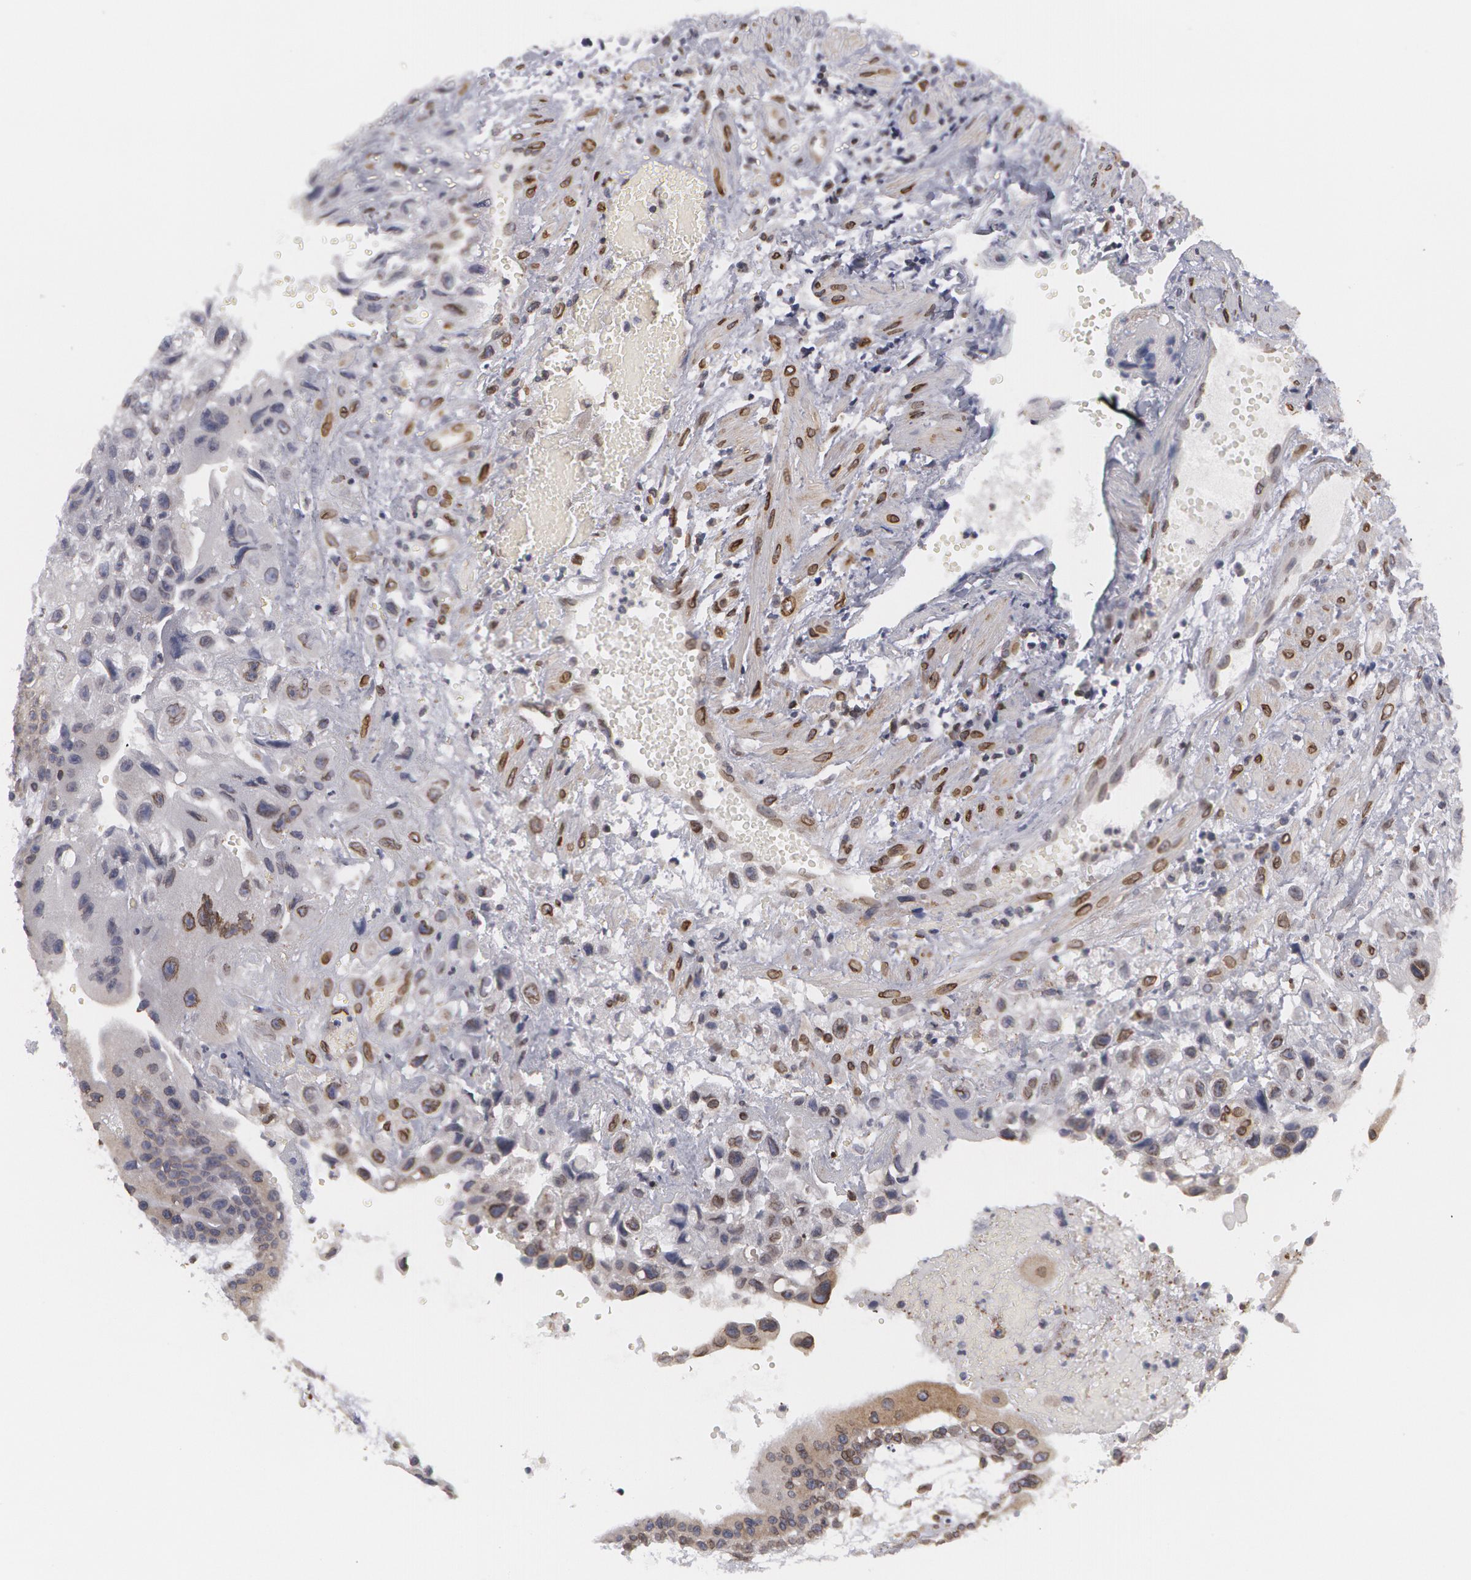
{"staining": {"intensity": "weak", "quantity": "25%-75%", "location": "cytoplasmic/membranous"}, "tissue": "placenta", "cell_type": "Decidual cells", "image_type": "normal", "snomed": [{"axis": "morphology", "description": "Normal tissue, NOS"}, {"axis": "topography", "description": "Placenta"}], "caption": "The micrograph reveals a brown stain indicating the presence of a protein in the cytoplasmic/membranous of decidual cells in placenta. (brown staining indicates protein expression, while blue staining denotes nuclei).", "gene": "EMD", "patient": {"sex": "female", "age": 34}}